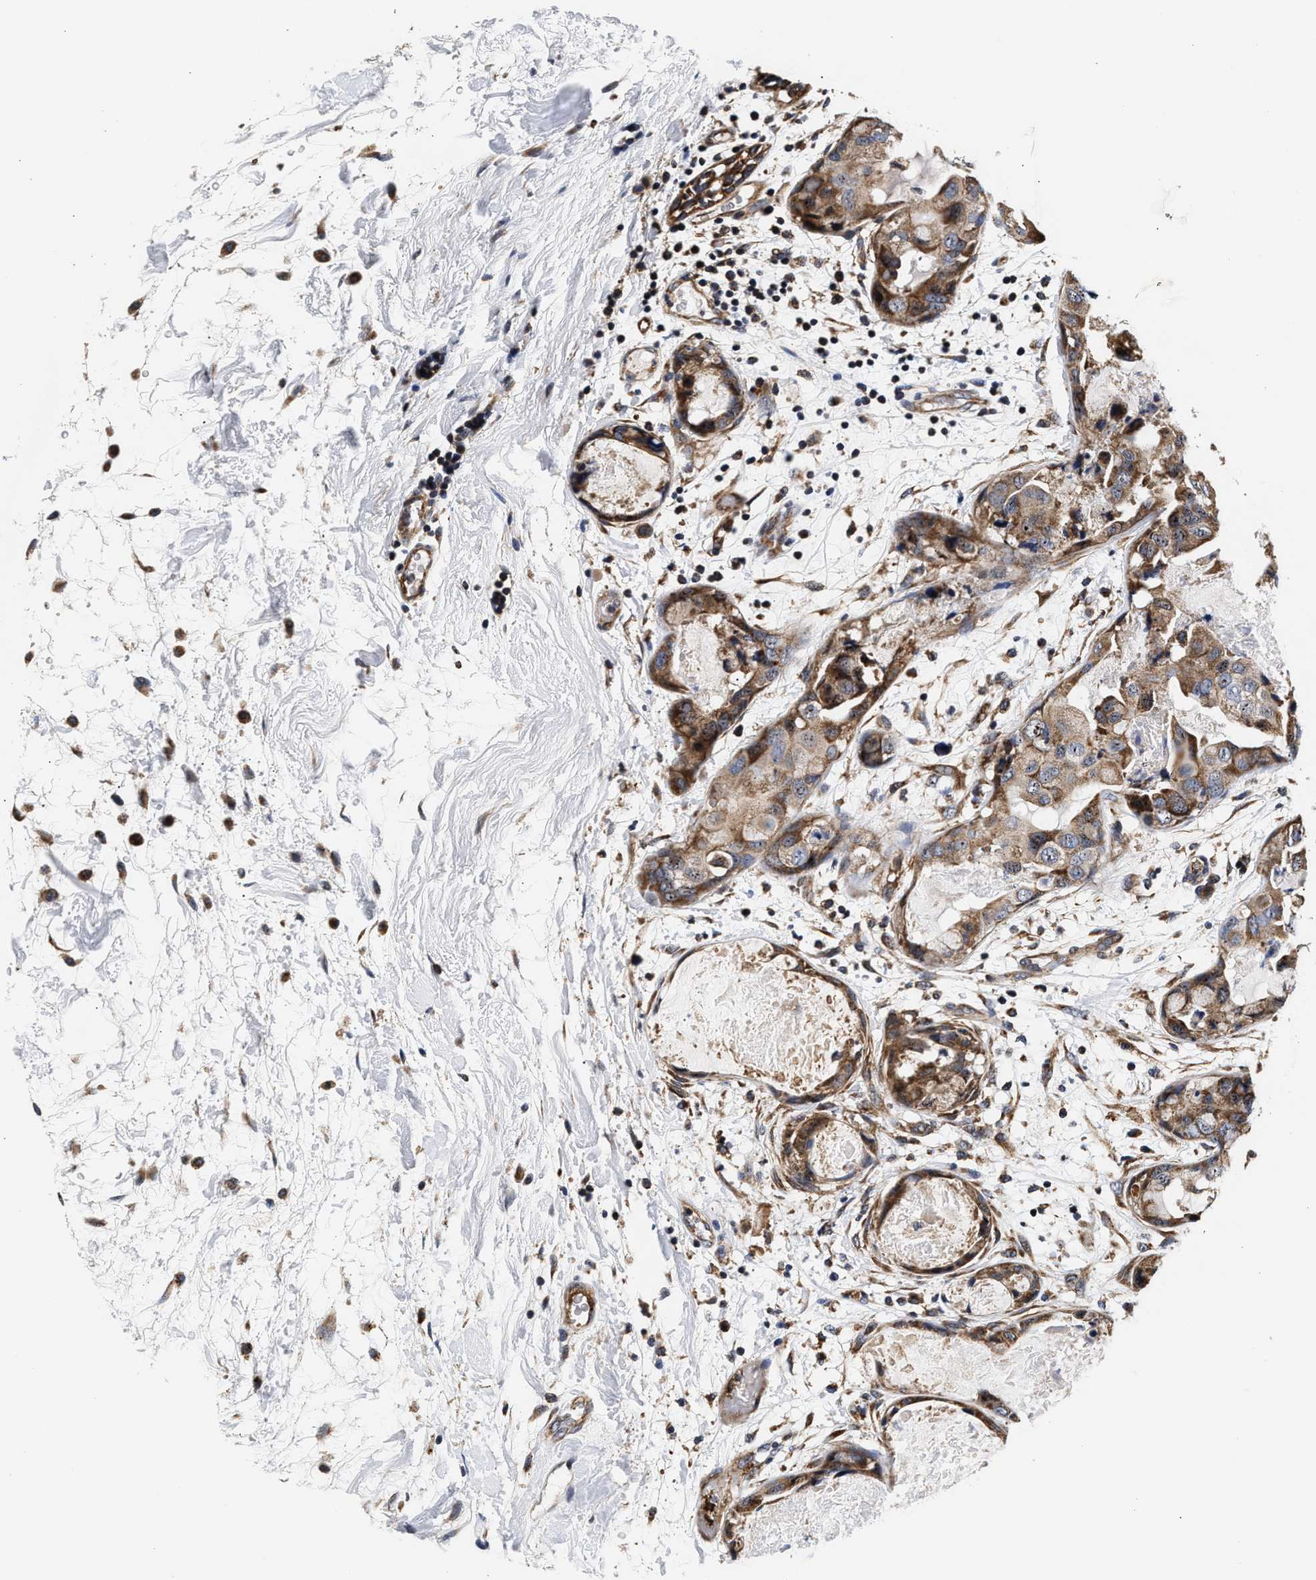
{"staining": {"intensity": "moderate", "quantity": ">75%", "location": "cytoplasmic/membranous"}, "tissue": "breast cancer", "cell_type": "Tumor cells", "image_type": "cancer", "snomed": [{"axis": "morphology", "description": "Duct carcinoma"}, {"axis": "topography", "description": "Breast"}], "caption": "DAB immunohistochemical staining of human invasive ductal carcinoma (breast) reveals moderate cytoplasmic/membranous protein staining in approximately >75% of tumor cells.", "gene": "SGK1", "patient": {"sex": "female", "age": 40}}